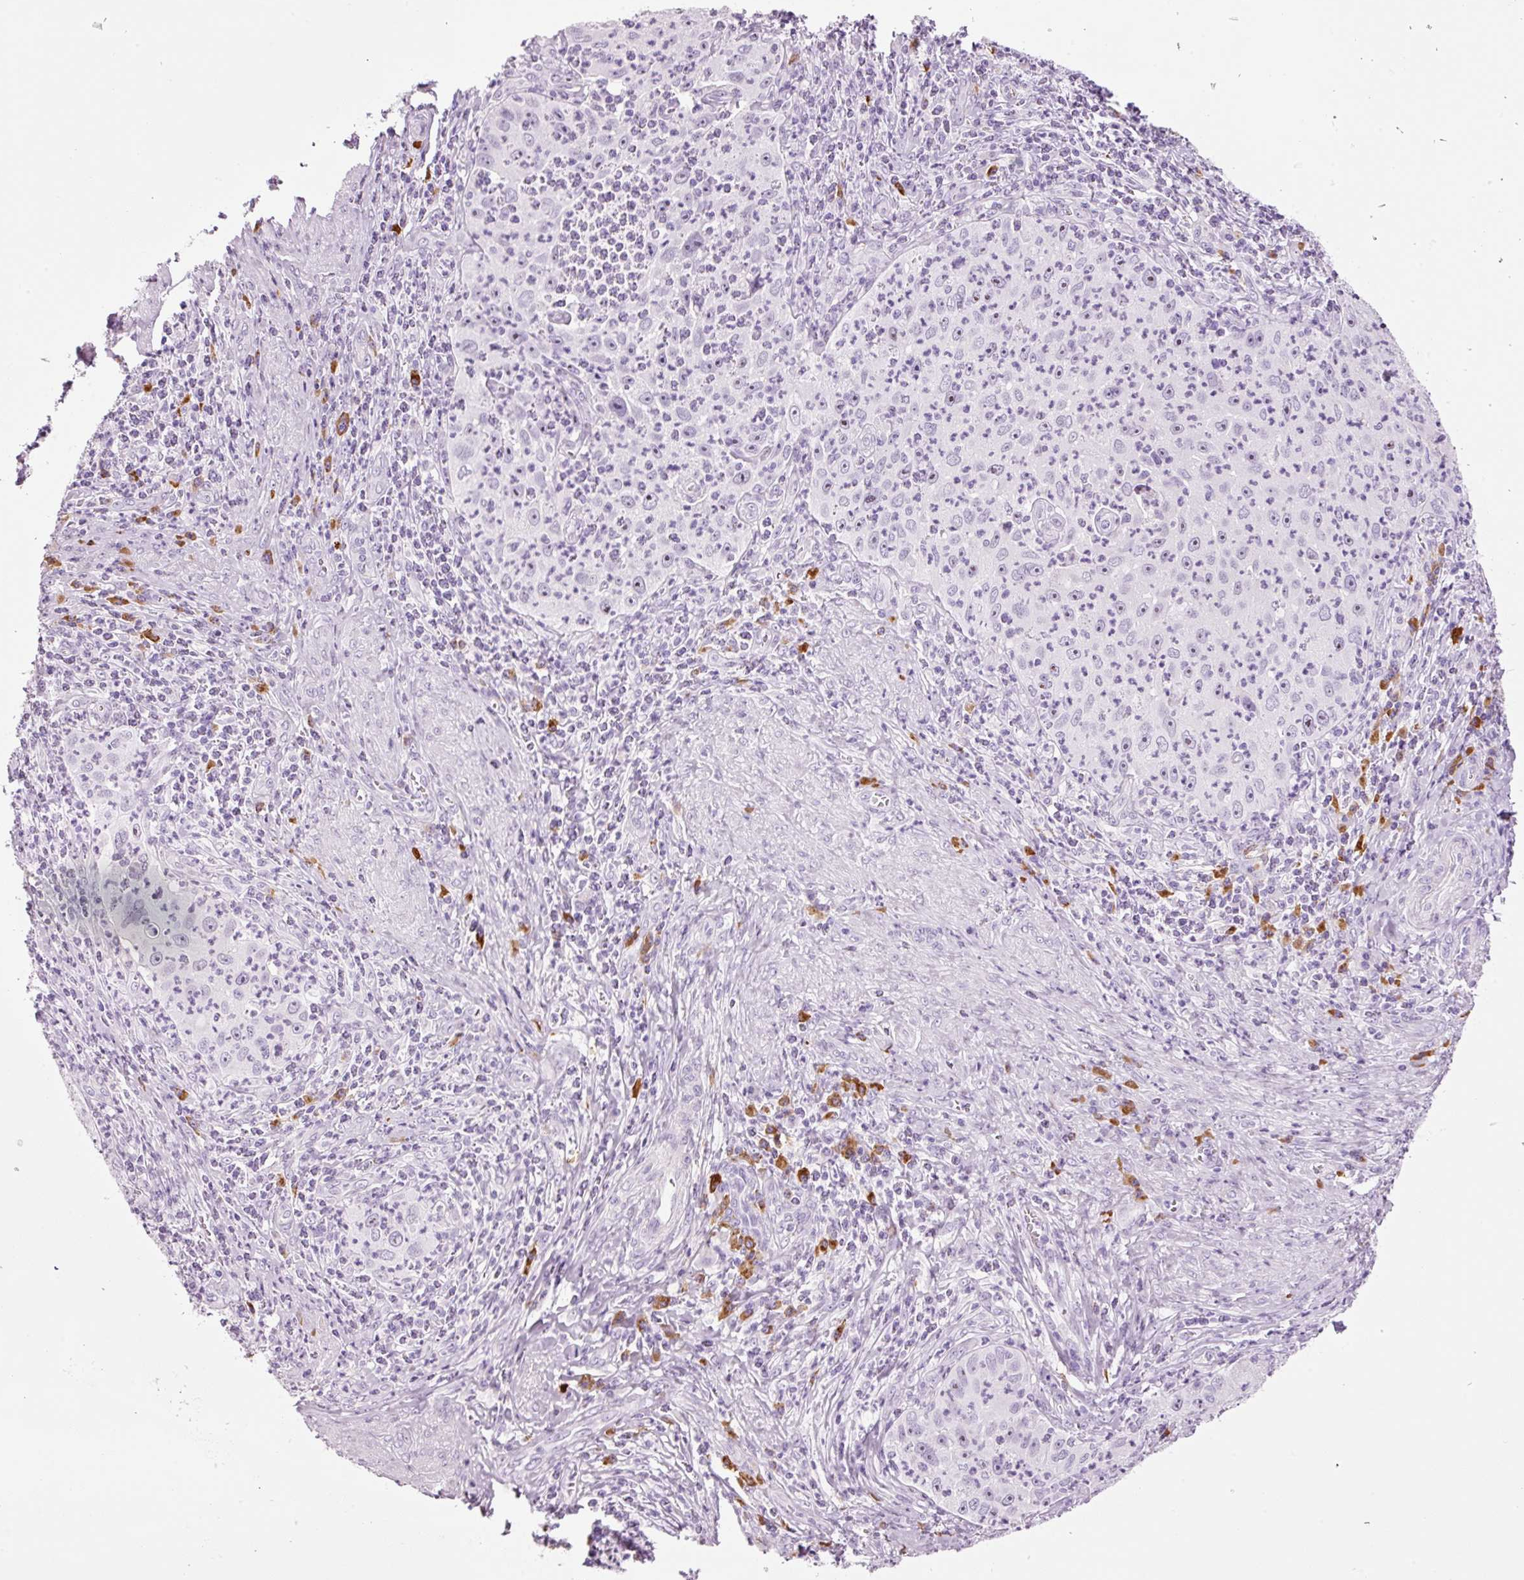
{"staining": {"intensity": "negative", "quantity": "none", "location": "none"}, "tissue": "cervical cancer", "cell_type": "Tumor cells", "image_type": "cancer", "snomed": [{"axis": "morphology", "description": "Squamous cell carcinoma, NOS"}, {"axis": "topography", "description": "Cervix"}], "caption": "Histopathology image shows no significant protein expression in tumor cells of squamous cell carcinoma (cervical).", "gene": "KLF1", "patient": {"sex": "female", "age": 30}}